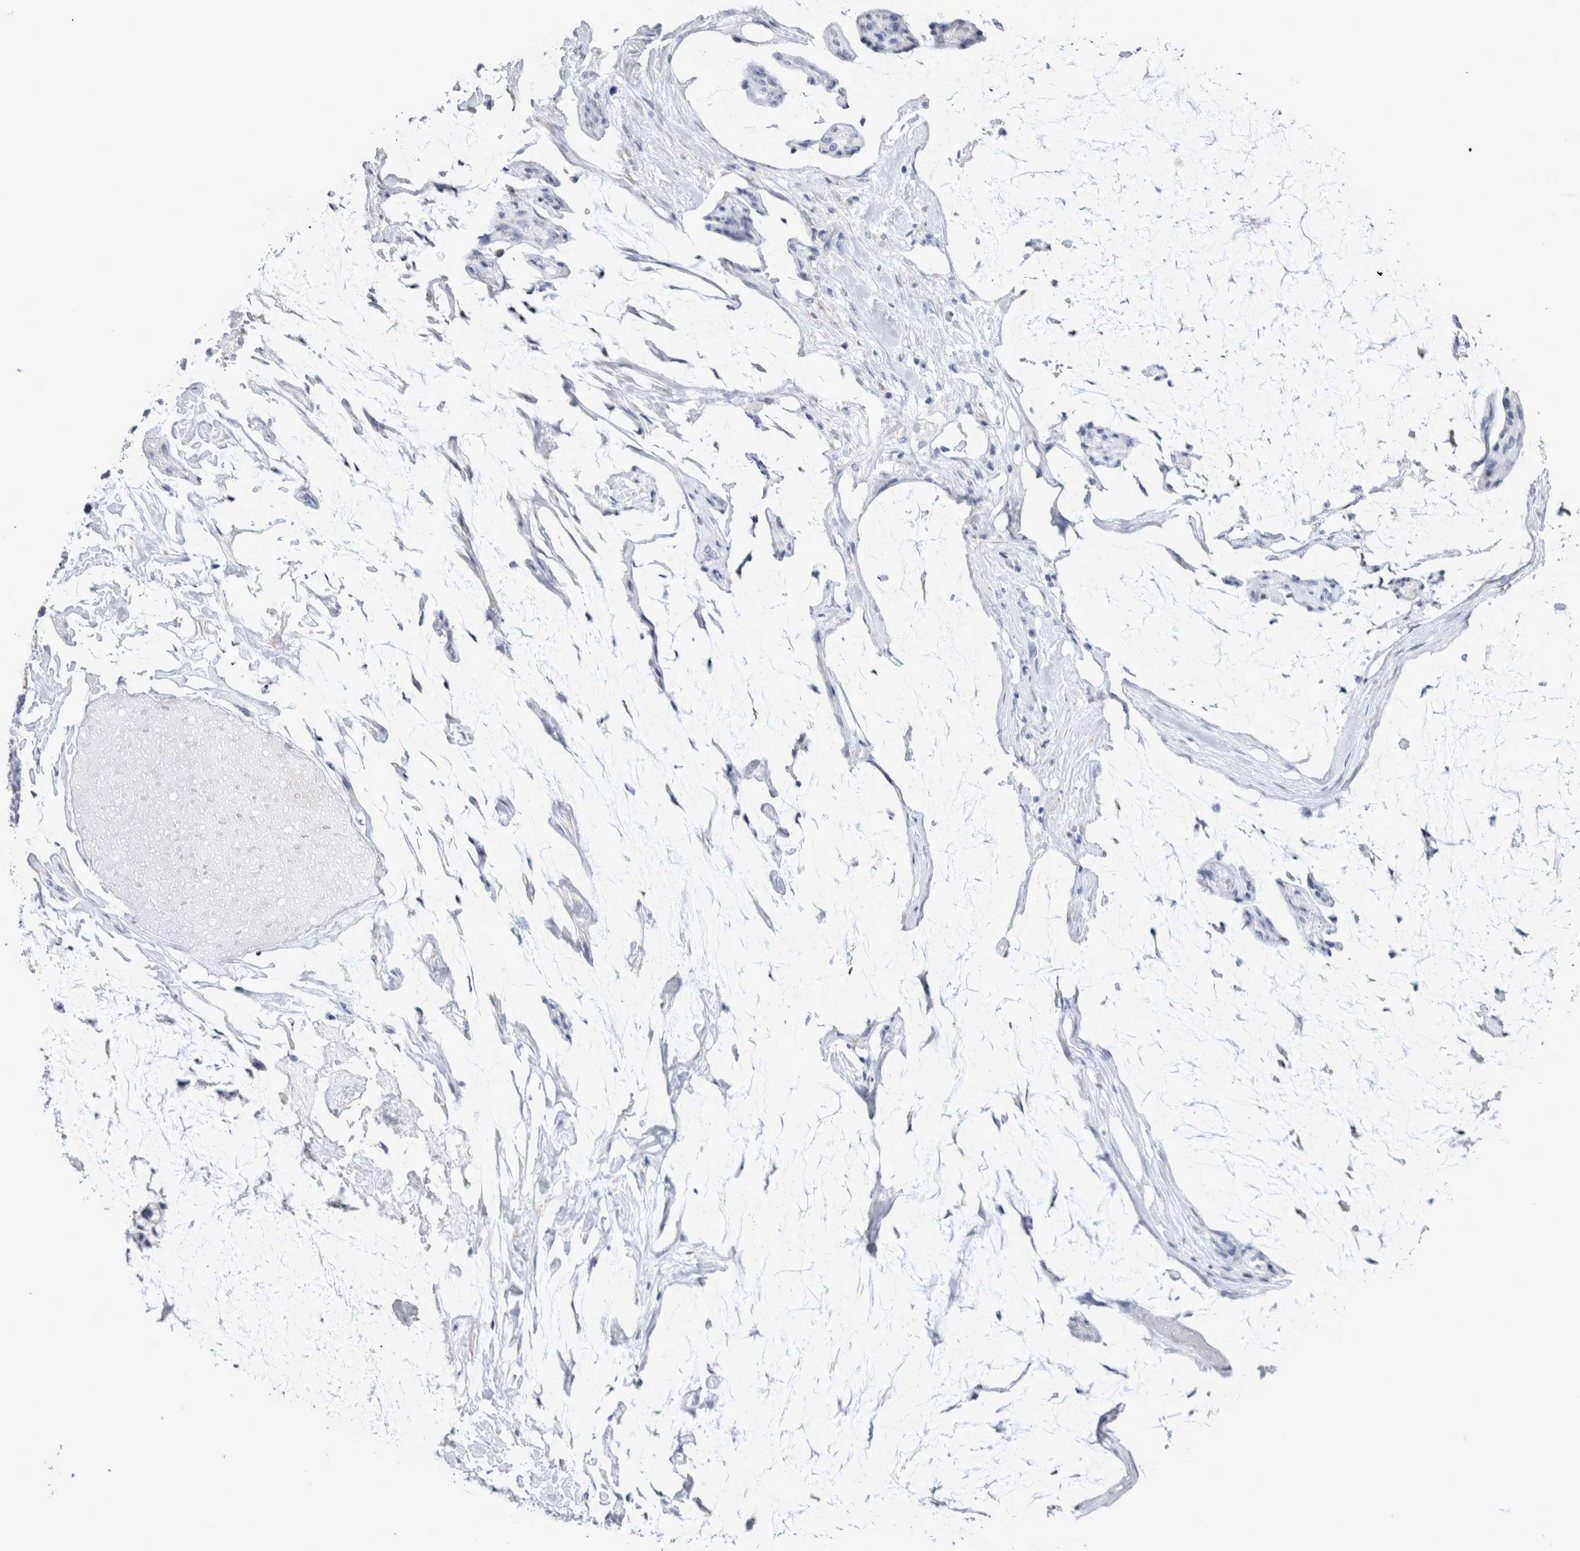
{"staining": {"intensity": "negative", "quantity": "none", "location": "none"}, "tissue": "ovarian cancer", "cell_type": "Tumor cells", "image_type": "cancer", "snomed": [{"axis": "morphology", "description": "Cystadenocarcinoma, mucinous, NOS"}, {"axis": "topography", "description": "Ovary"}], "caption": "IHC histopathology image of neoplastic tissue: ovarian mucinous cystadenocarcinoma stained with DAB (3,3'-diaminobenzidine) displays no significant protein expression in tumor cells. (DAB immunohistochemistry with hematoxylin counter stain).", "gene": "MSMB", "patient": {"sex": "female", "age": 39}}